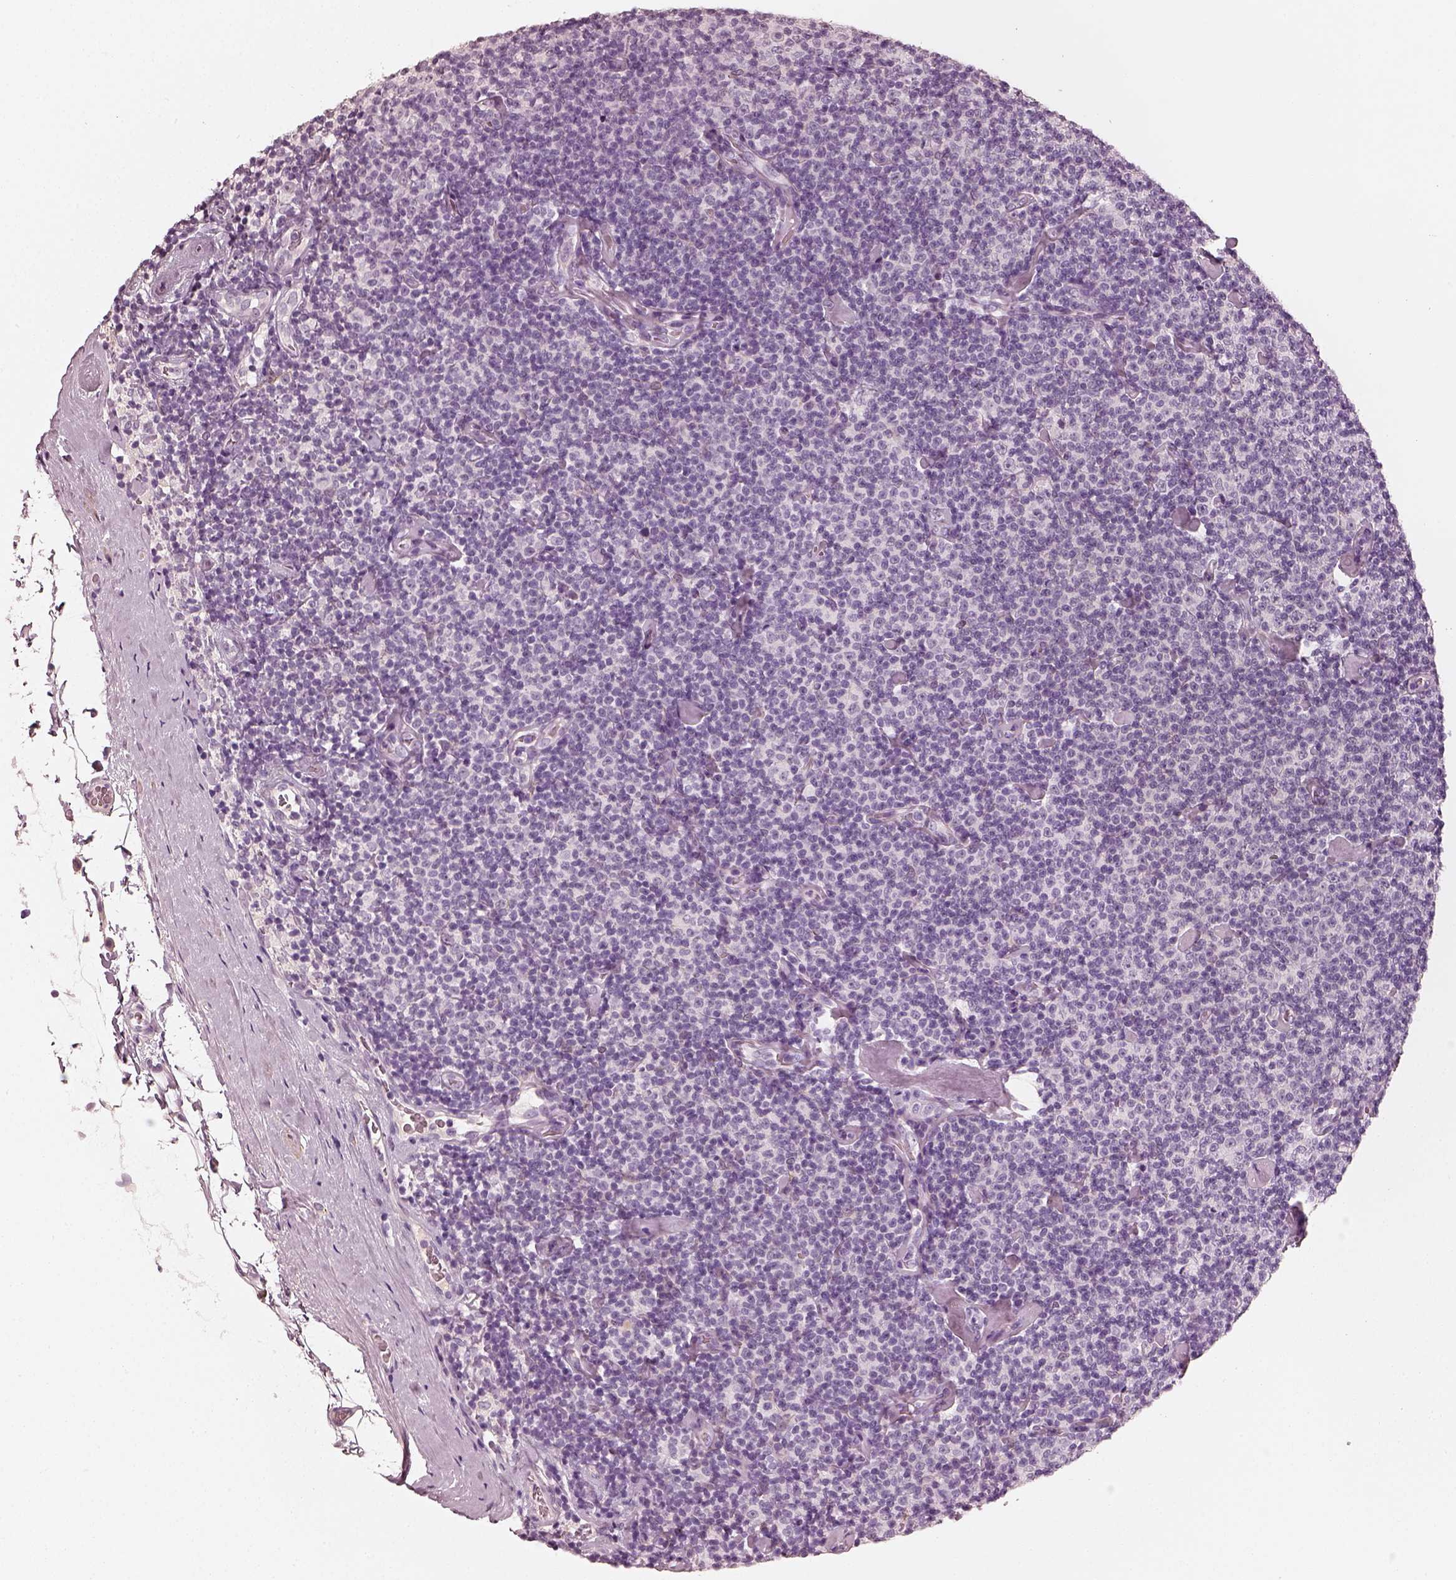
{"staining": {"intensity": "negative", "quantity": "none", "location": "none"}, "tissue": "lymphoma", "cell_type": "Tumor cells", "image_type": "cancer", "snomed": [{"axis": "morphology", "description": "Malignant lymphoma, non-Hodgkin's type, Low grade"}, {"axis": "topography", "description": "Lymph node"}], "caption": "IHC micrograph of neoplastic tissue: human malignant lymphoma, non-Hodgkin's type (low-grade) stained with DAB (3,3'-diaminobenzidine) exhibits no significant protein staining in tumor cells.", "gene": "RS1", "patient": {"sex": "male", "age": 81}}